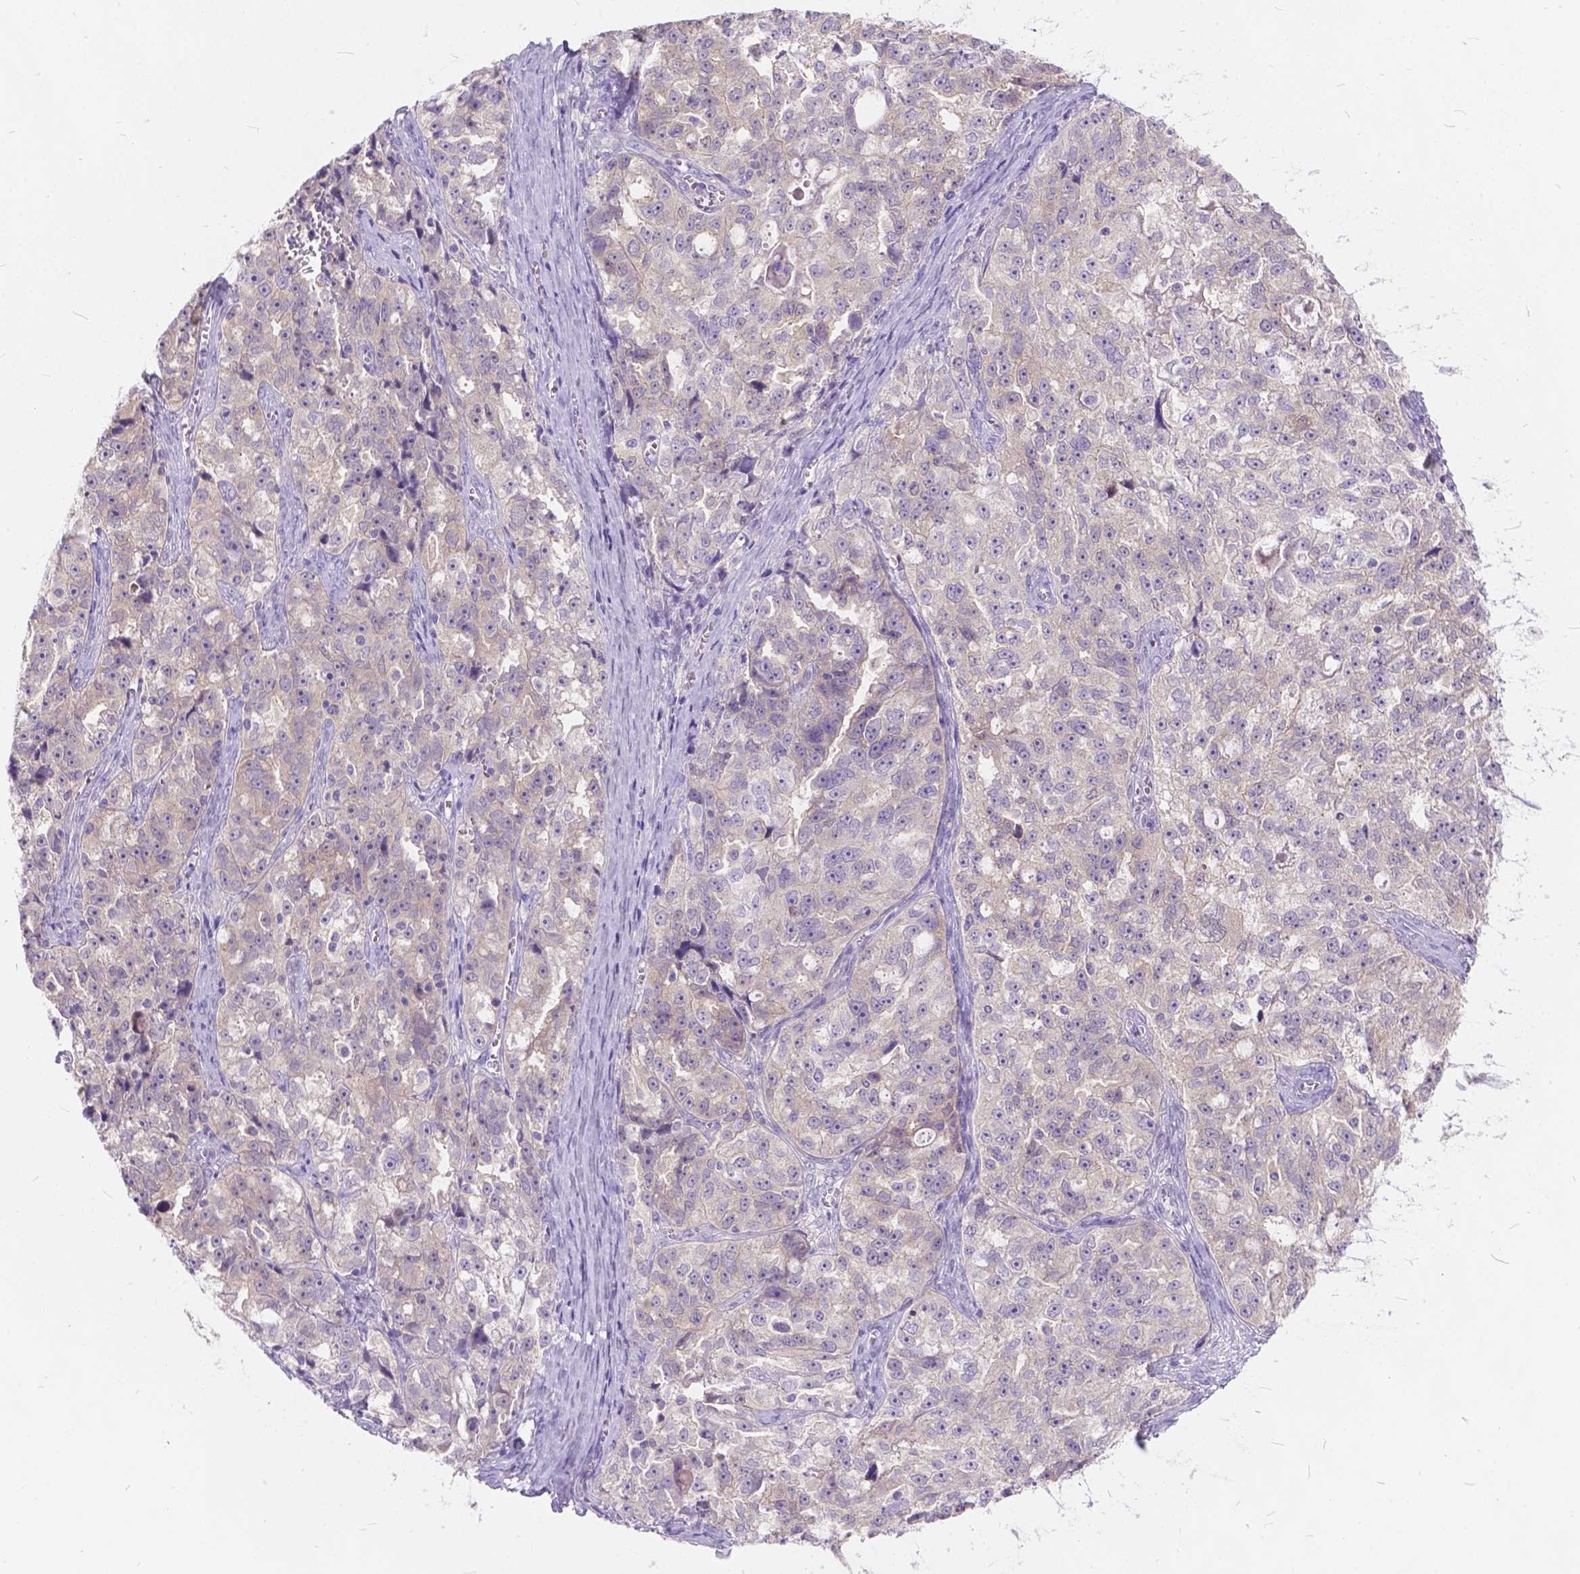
{"staining": {"intensity": "negative", "quantity": "none", "location": "none"}, "tissue": "ovarian cancer", "cell_type": "Tumor cells", "image_type": "cancer", "snomed": [{"axis": "morphology", "description": "Cystadenocarcinoma, serous, NOS"}, {"axis": "topography", "description": "Ovary"}], "caption": "IHC photomicrograph of human serous cystadenocarcinoma (ovarian) stained for a protein (brown), which displays no staining in tumor cells.", "gene": "PEX11G", "patient": {"sex": "female", "age": 51}}